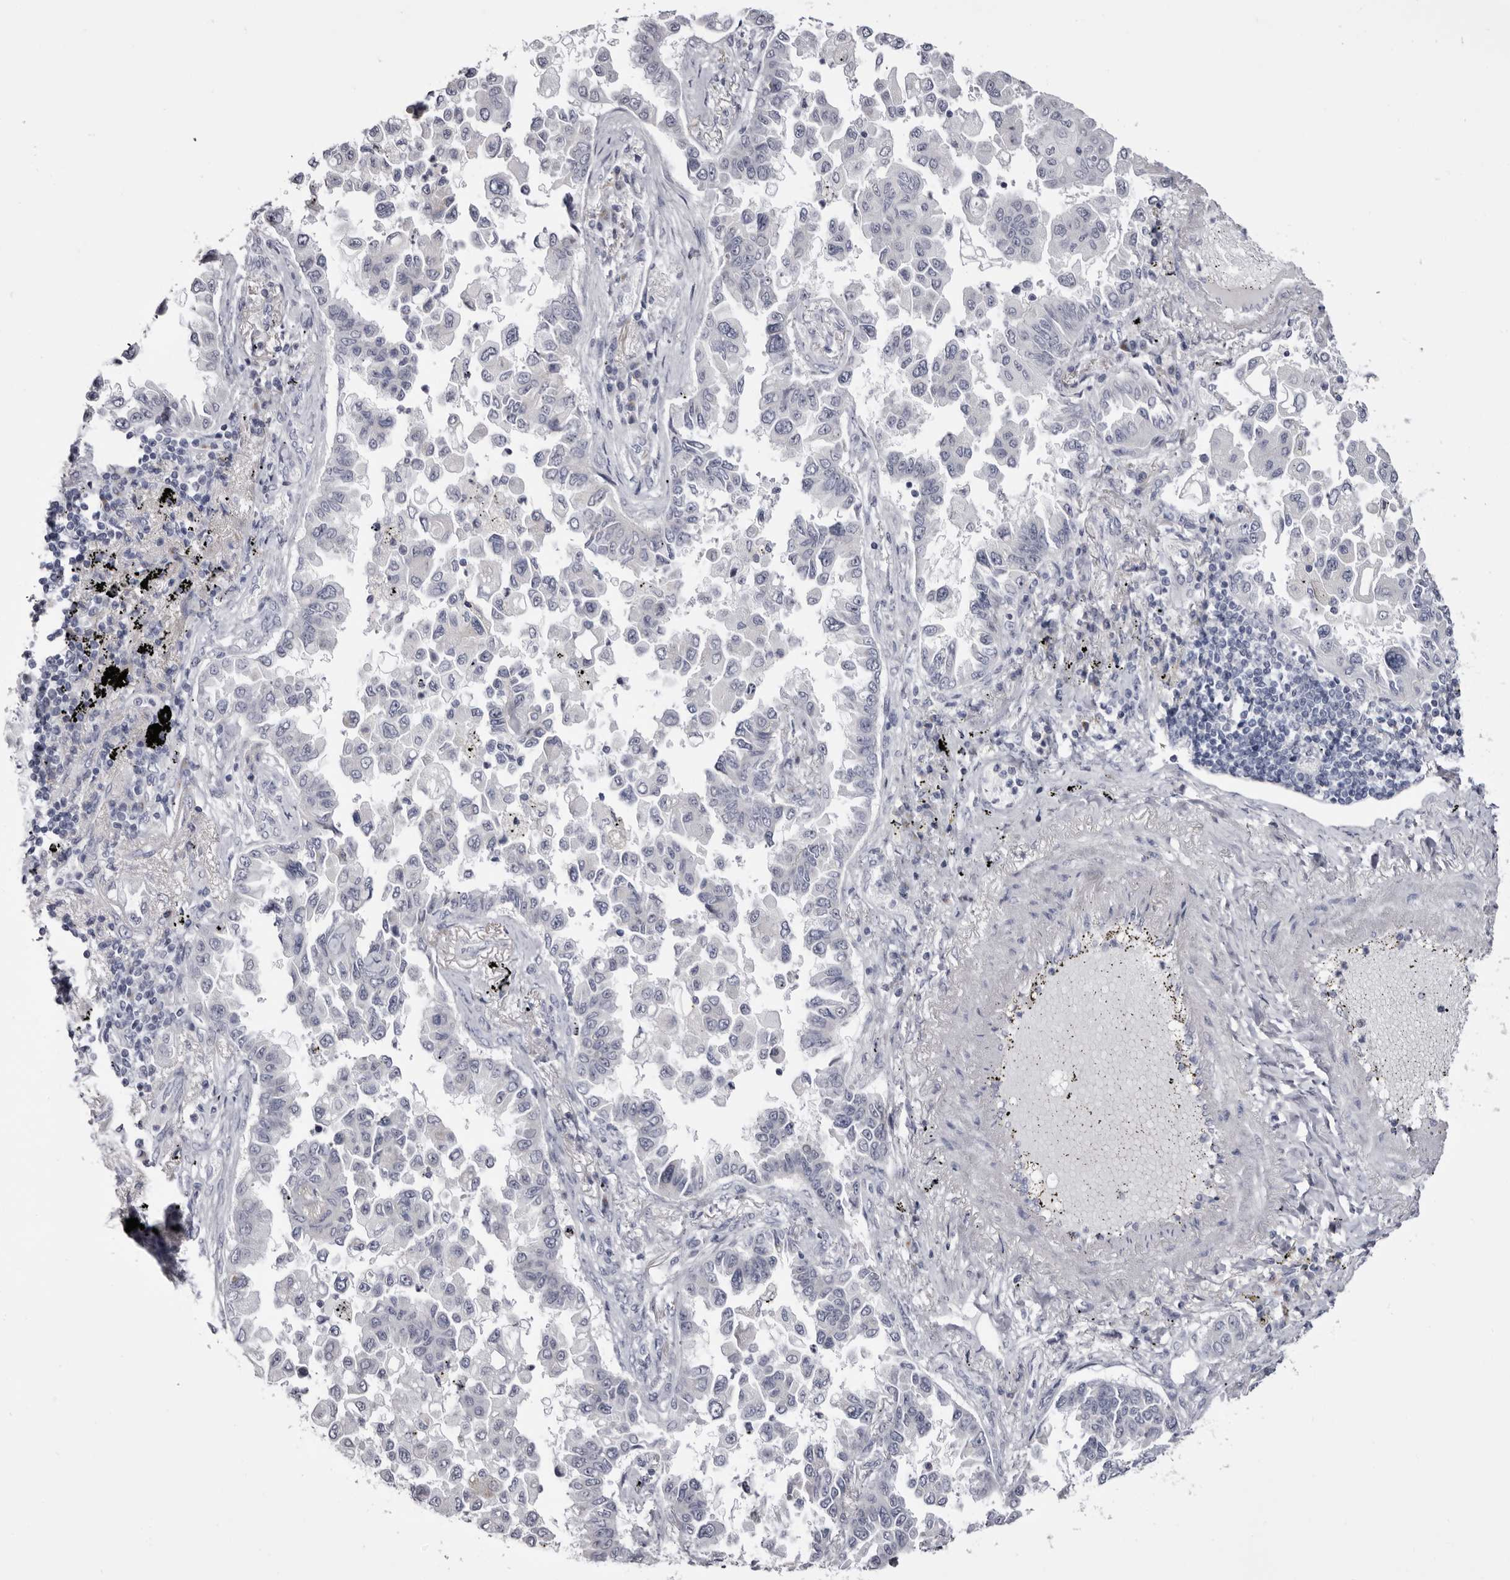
{"staining": {"intensity": "negative", "quantity": "none", "location": "none"}, "tissue": "lung cancer", "cell_type": "Tumor cells", "image_type": "cancer", "snomed": [{"axis": "morphology", "description": "Adenocarcinoma, NOS"}, {"axis": "topography", "description": "Lung"}], "caption": "Micrograph shows no protein positivity in tumor cells of lung cancer tissue. The staining was performed using DAB (3,3'-diaminobenzidine) to visualize the protein expression in brown, while the nuclei were stained in blue with hematoxylin (Magnification: 20x).", "gene": "CASQ1", "patient": {"sex": "female", "age": 67}}